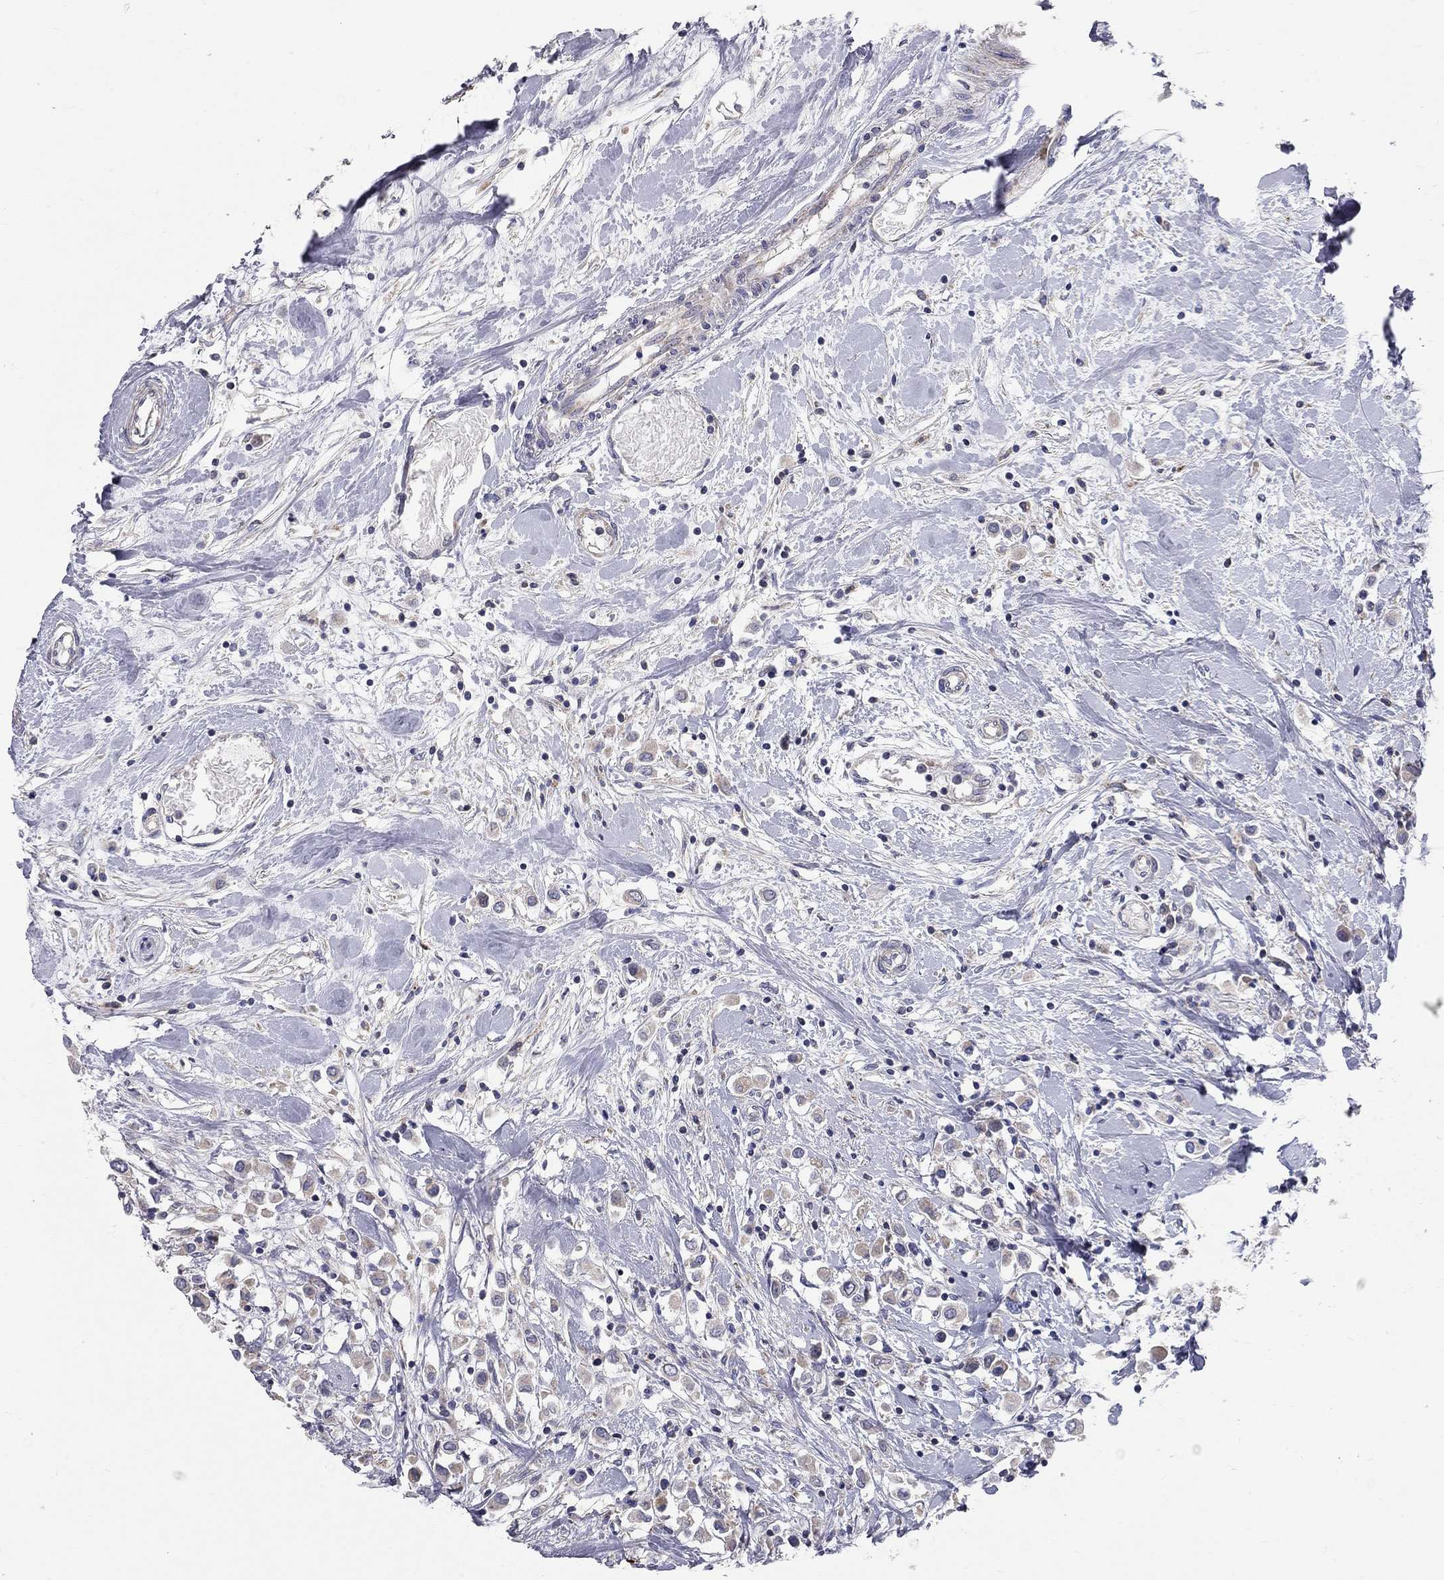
{"staining": {"intensity": "weak", "quantity": "25%-75%", "location": "cytoplasmic/membranous"}, "tissue": "breast cancer", "cell_type": "Tumor cells", "image_type": "cancer", "snomed": [{"axis": "morphology", "description": "Duct carcinoma"}, {"axis": "topography", "description": "Breast"}], "caption": "A brown stain labels weak cytoplasmic/membranous expression of a protein in human infiltrating ductal carcinoma (breast) tumor cells. (brown staining indicates protein expression, while blue staining denotes nuclei).", "gene": "KANSL1L", "patient": {"sex": "female", "age": 61}}